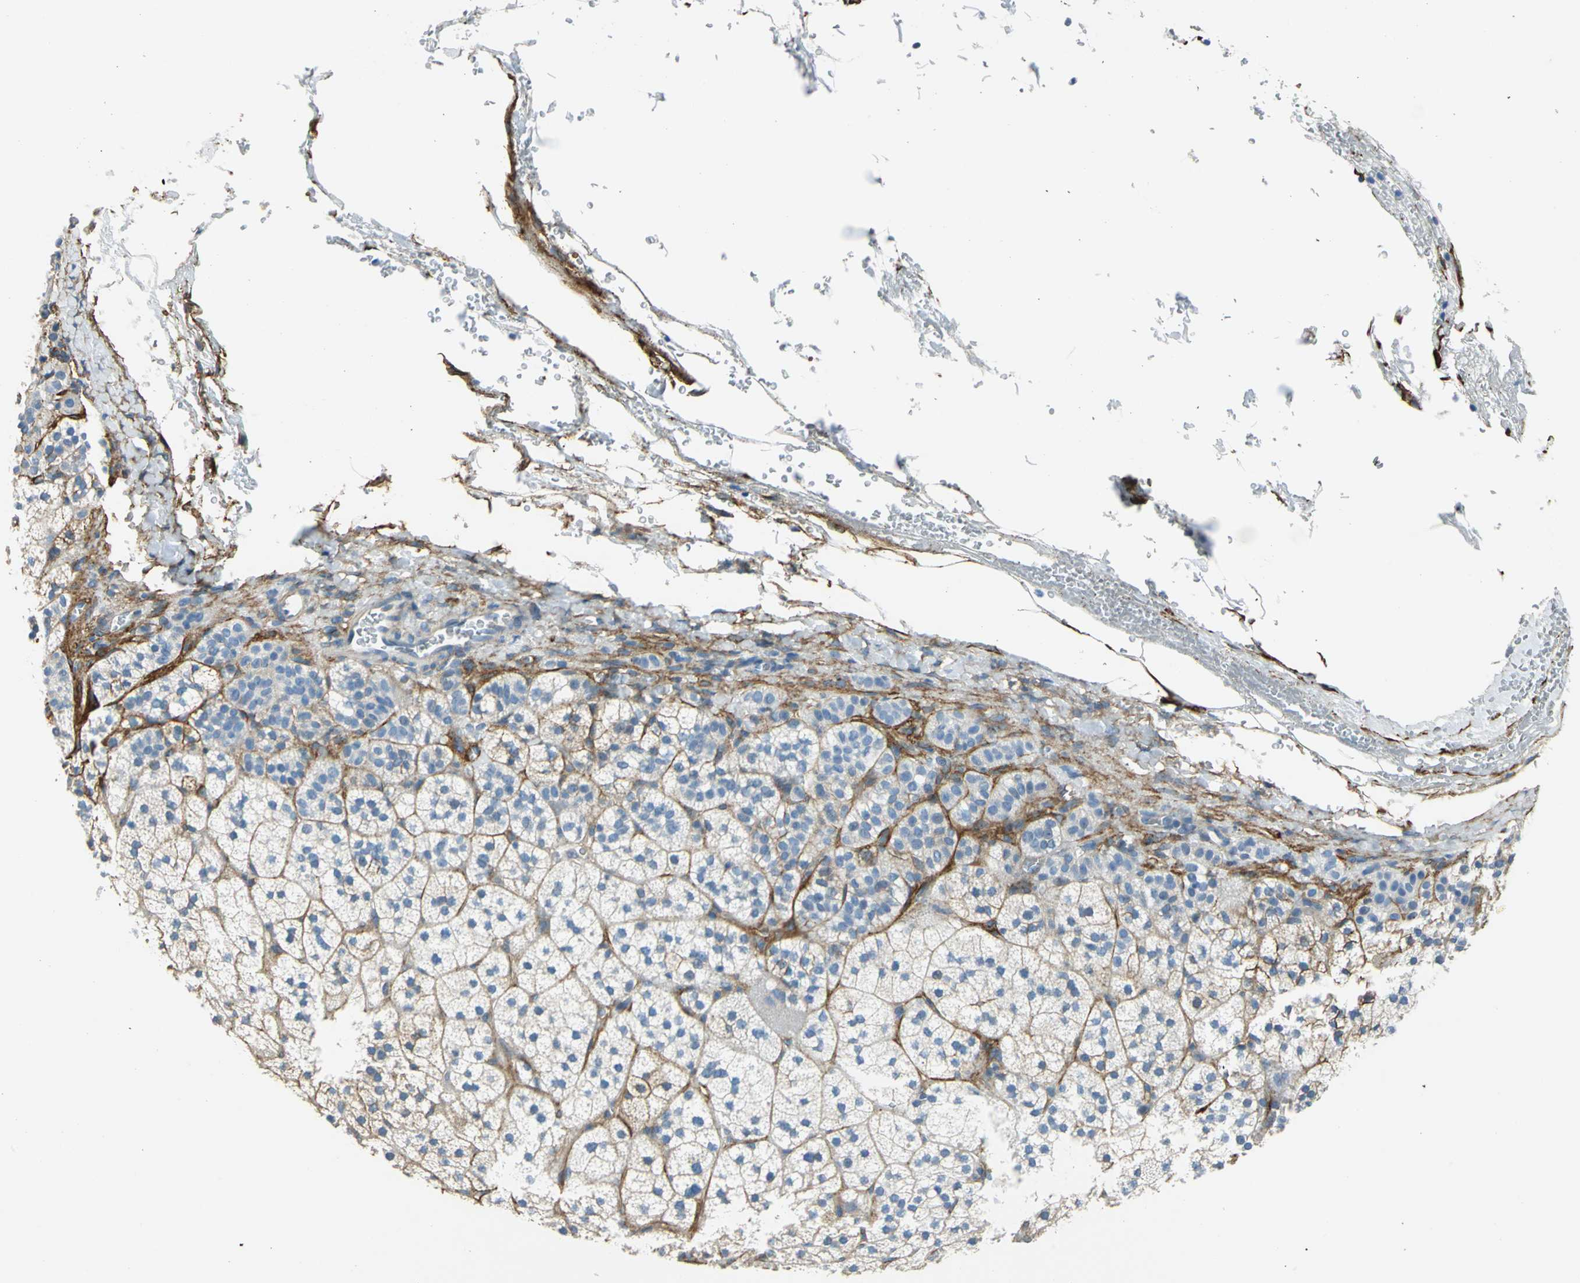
{"staining": {"intensity": "moderate", "quantity": "<25%", "location": "cytoplasmic/membranous"}, "tissue": "adrenal gland", "cell_type": "Glandular cells", "image_type": "normal", "snomed": [{"axis": "morphology", "description": "Normal tissue, NOS"}, {"axis": "topography", "description": "Adrenal gland"}], "caption": "Human adrenal gland stained with a protein marker displays moderate staining in glandular cells.", "gene": "AKAP12", "patient": {"sex": "male", "age": 35}}